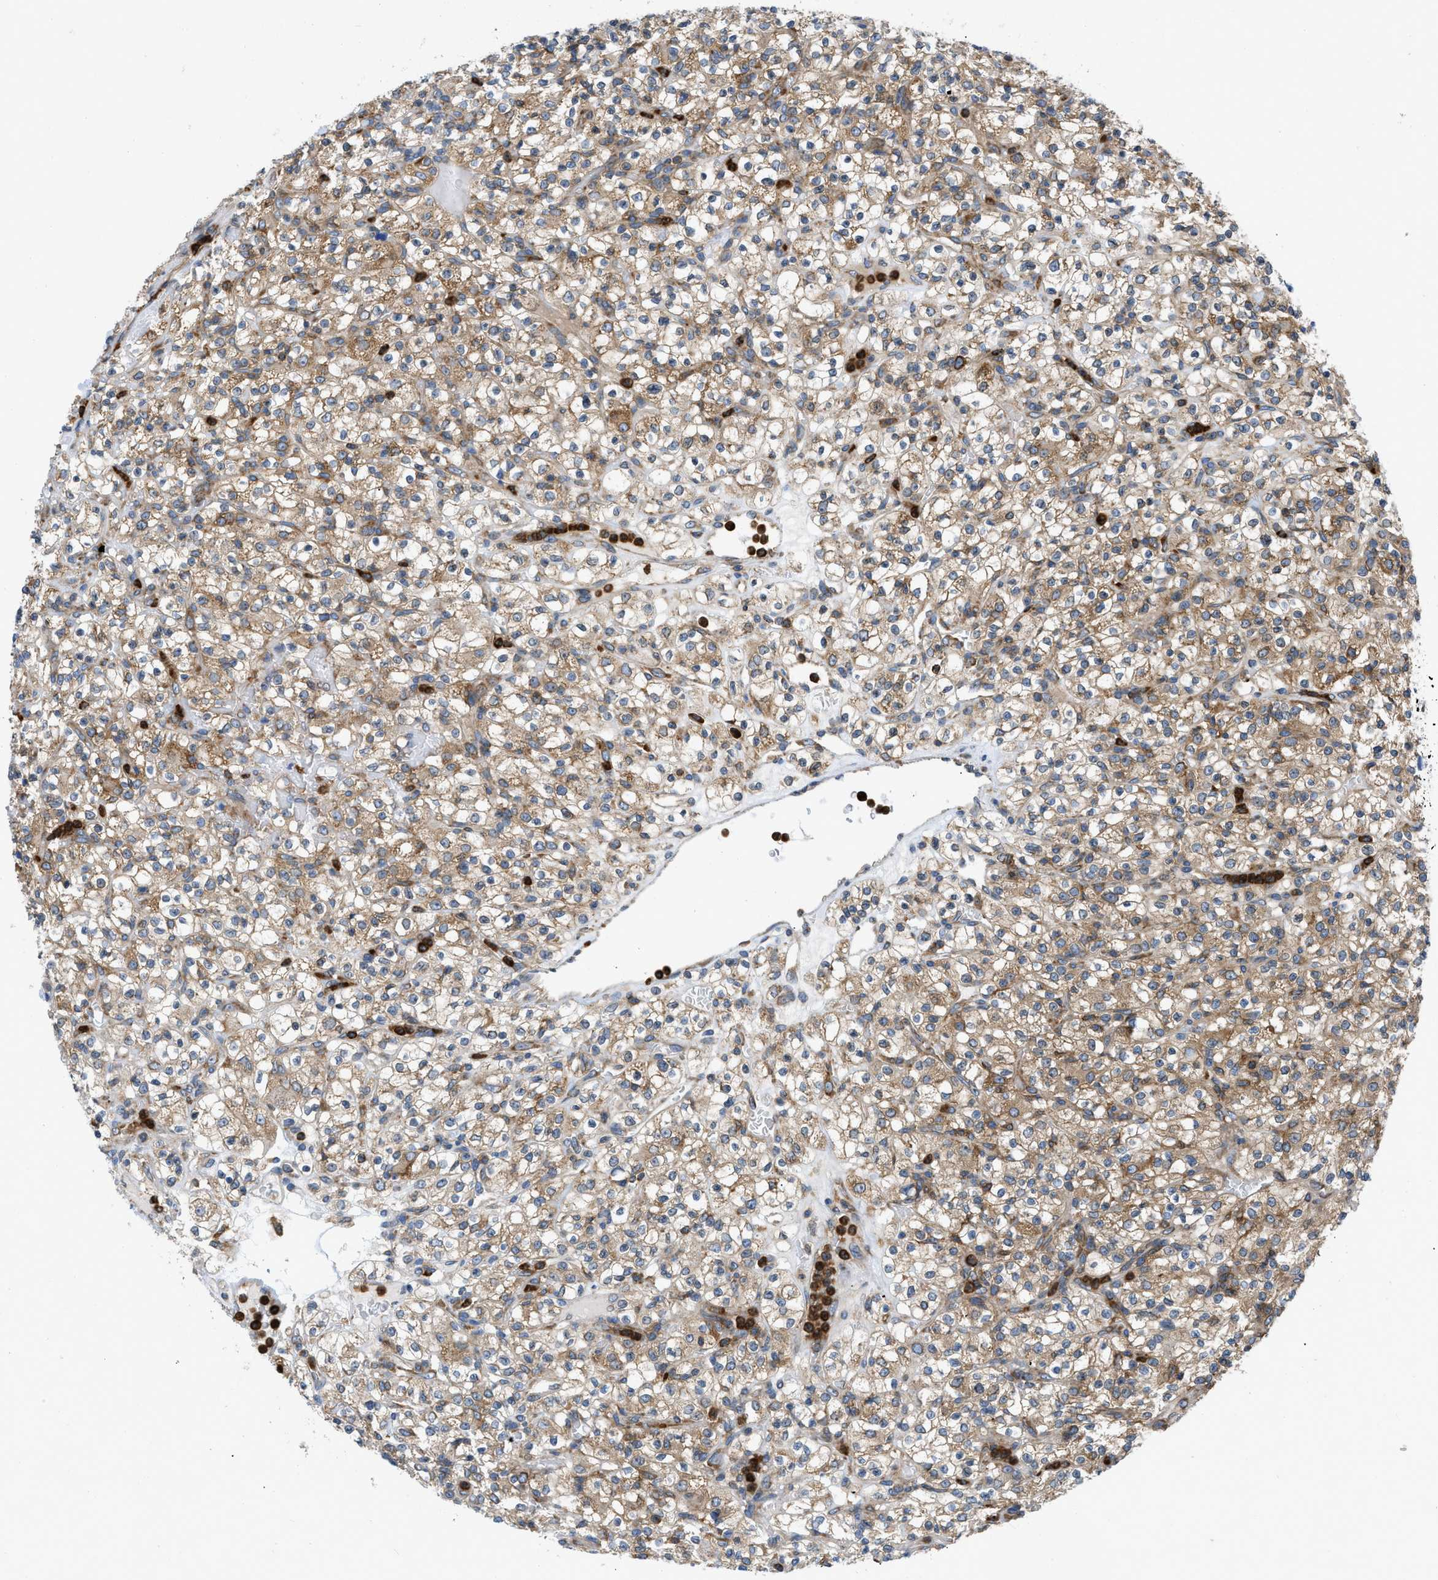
{"staining": {"intensity": "moderate", "quantity": ">75%", "location": "cytoplasmic/membranous"}, "tissue": "renal cancer", "cell_type": "Tumor cells", "image_type": "cancer", "snomed": [{"axis": "morphology", "description": "Normal tissue, NOS"}, {"axis": "morphology", "description": "Adenocarcinoma, NOS"}, {"axis": "topography", "description": "Kidney"}], "caption": "This is a micrograph of immunohistochemistry (IHC) staining of renal adenocarcinoma, which shows moderate expression in the cytoplasmic/membranous of tumor cells.", "gene": "GPAT4", "patient": {"sex": "female", "age": 72}}